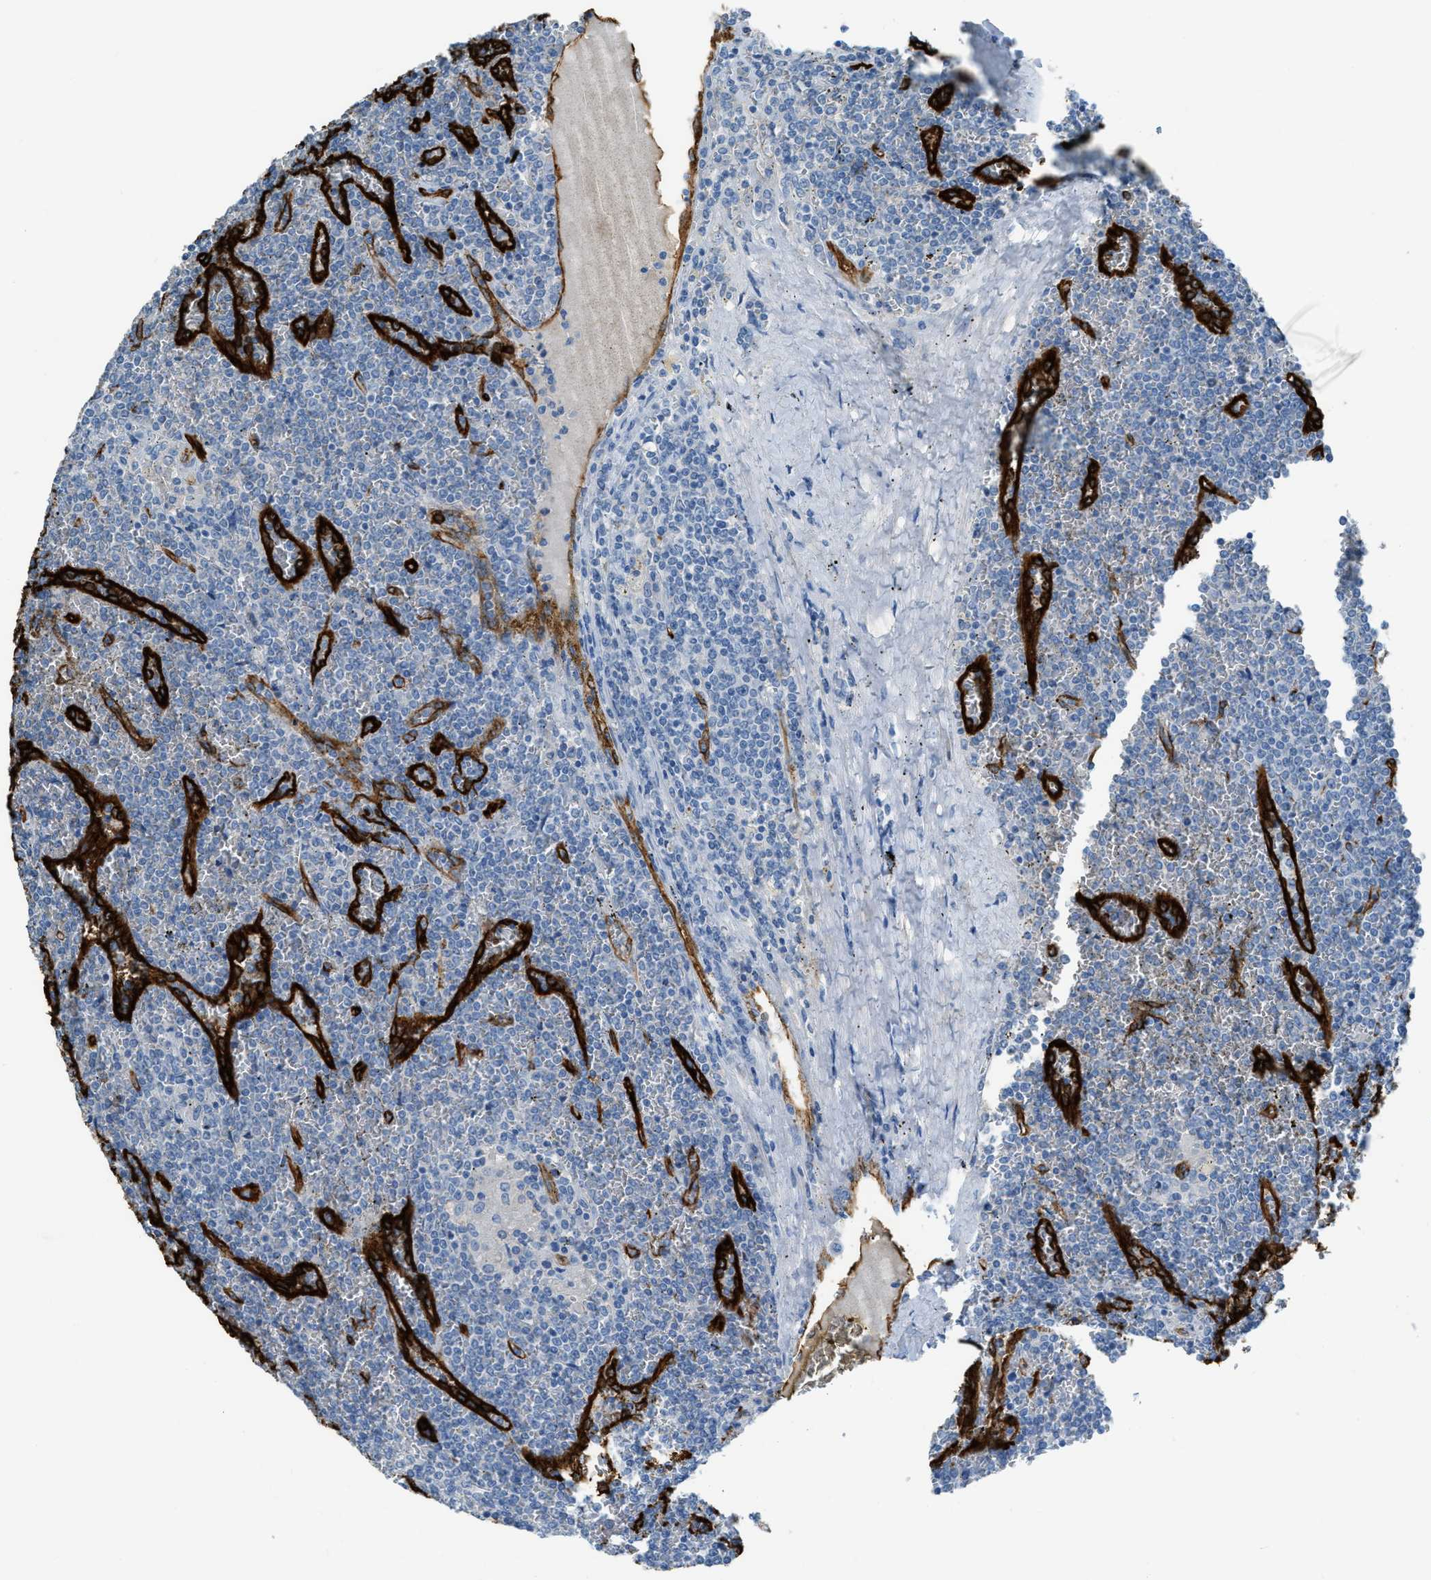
{"staining": {"intensity": "negative", "quantity": "none", "location": "none"}, "tissue": "lymphoma", "cell_type": "Tumor cells", "image_type": "cancer", "snomed": [{"axis": "morphology", "description": "Malignant lymphoma, non-Hodgkin's type, Low grade"}, {"axis": "topography", "description": "Spleen"}], "caption": "Photomicrograph shows no significant protein staining in tumor cells of low-grade malignant lymphoma, non-Hodgkin's type.", "gene": "SLC22A15", "patient": {"sex": "female", "age": 19}}